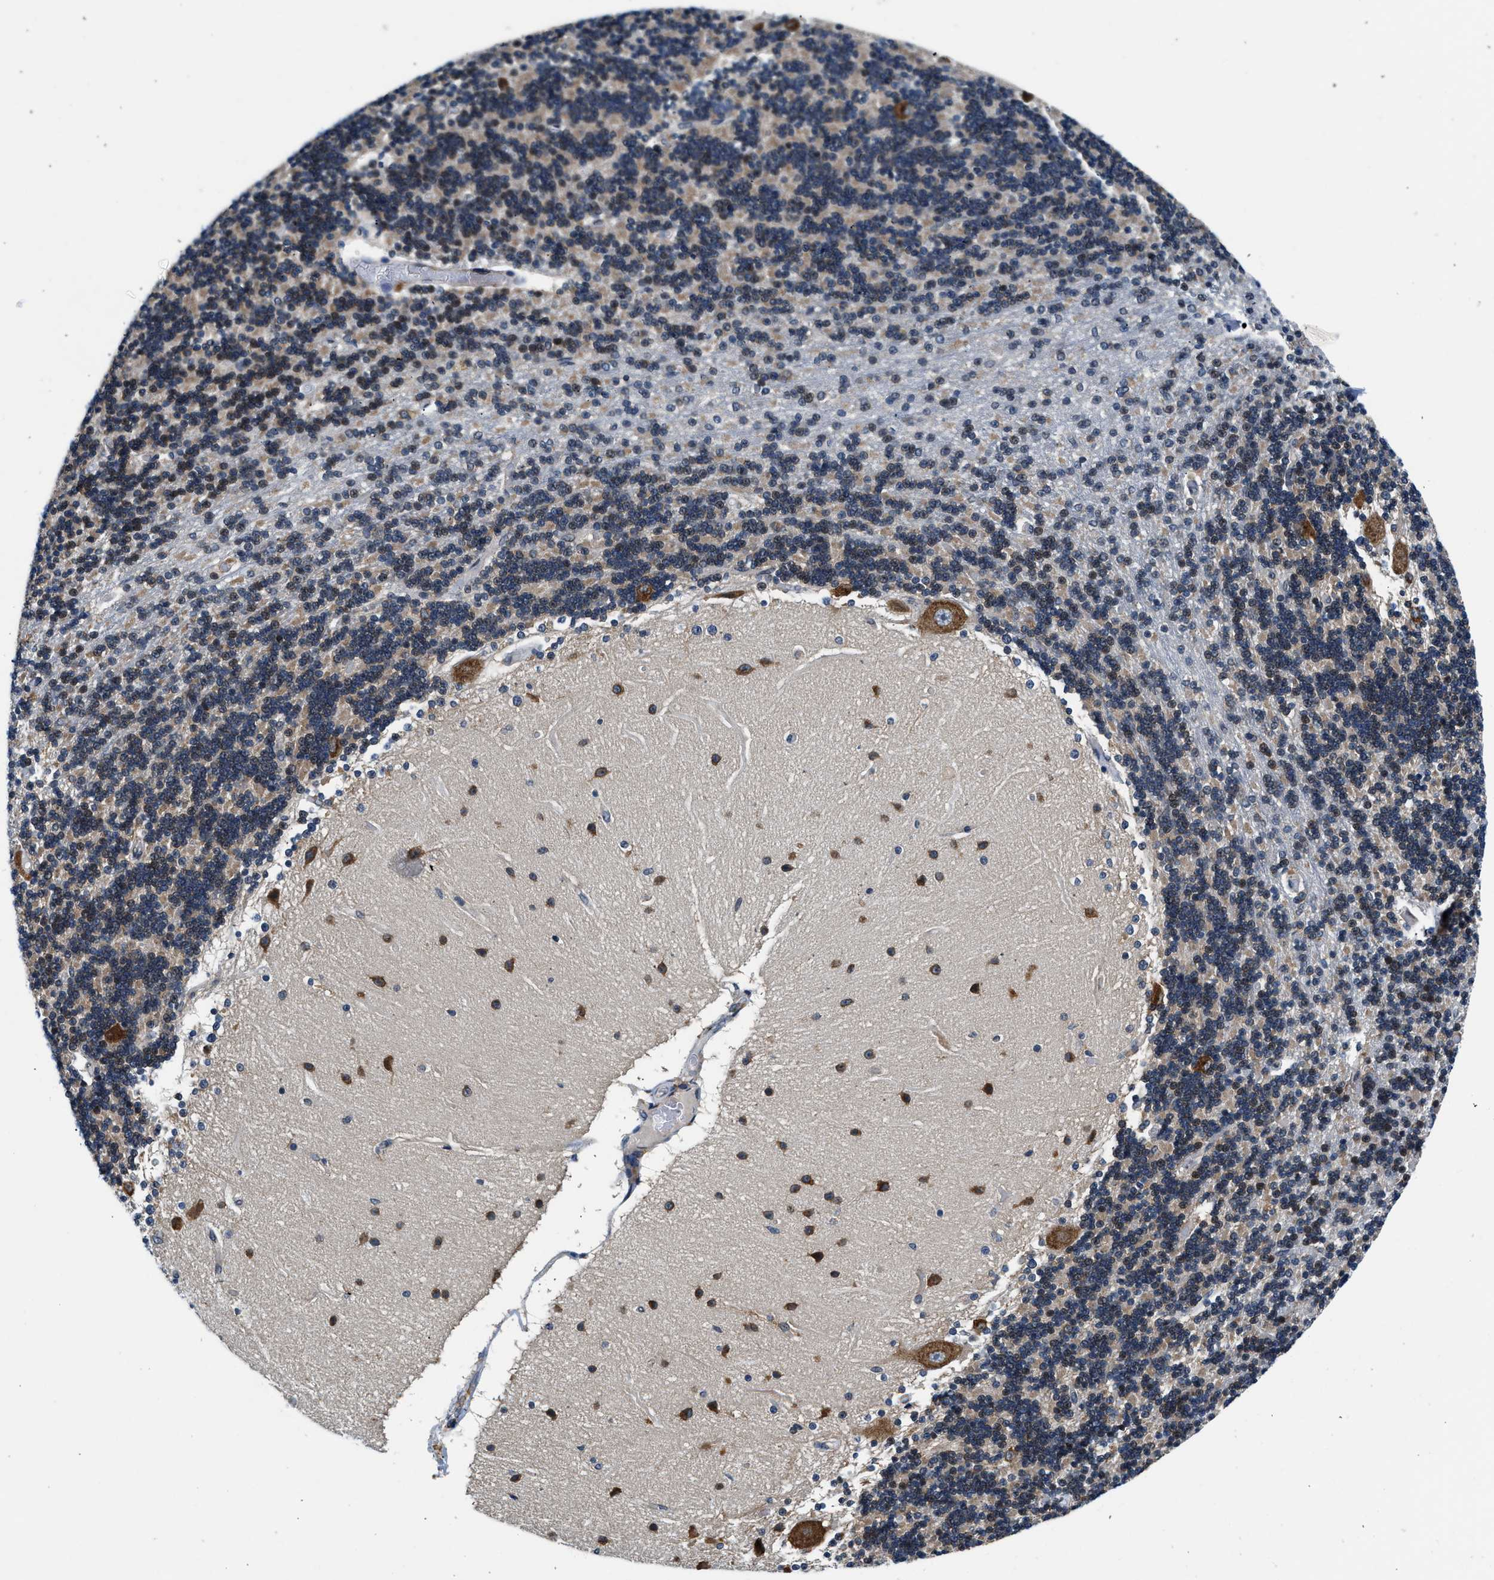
{"staining": {"intensity": "moderate", "quantity": "25%-75%", "location": "cytoplasmic/membranous,nuclear"}, "tissue": "cerebellum", "cell_type": "Cells in granular layer", "image_type": "normal", "snomed": [{"axis": "morphology", "description": "Normal tissue, NOS"}, {"axis": "topography", "description": "Cerebellum"}], "caption": "Brown immunohistochemical staining in benign human cerebellum displays moderate cytoplasmic/membranous,nuclear staining in about 25%-75% of cells in granular layer.", "gene": "PA2G4", "patient": {"sex": "female", "age": 54}}